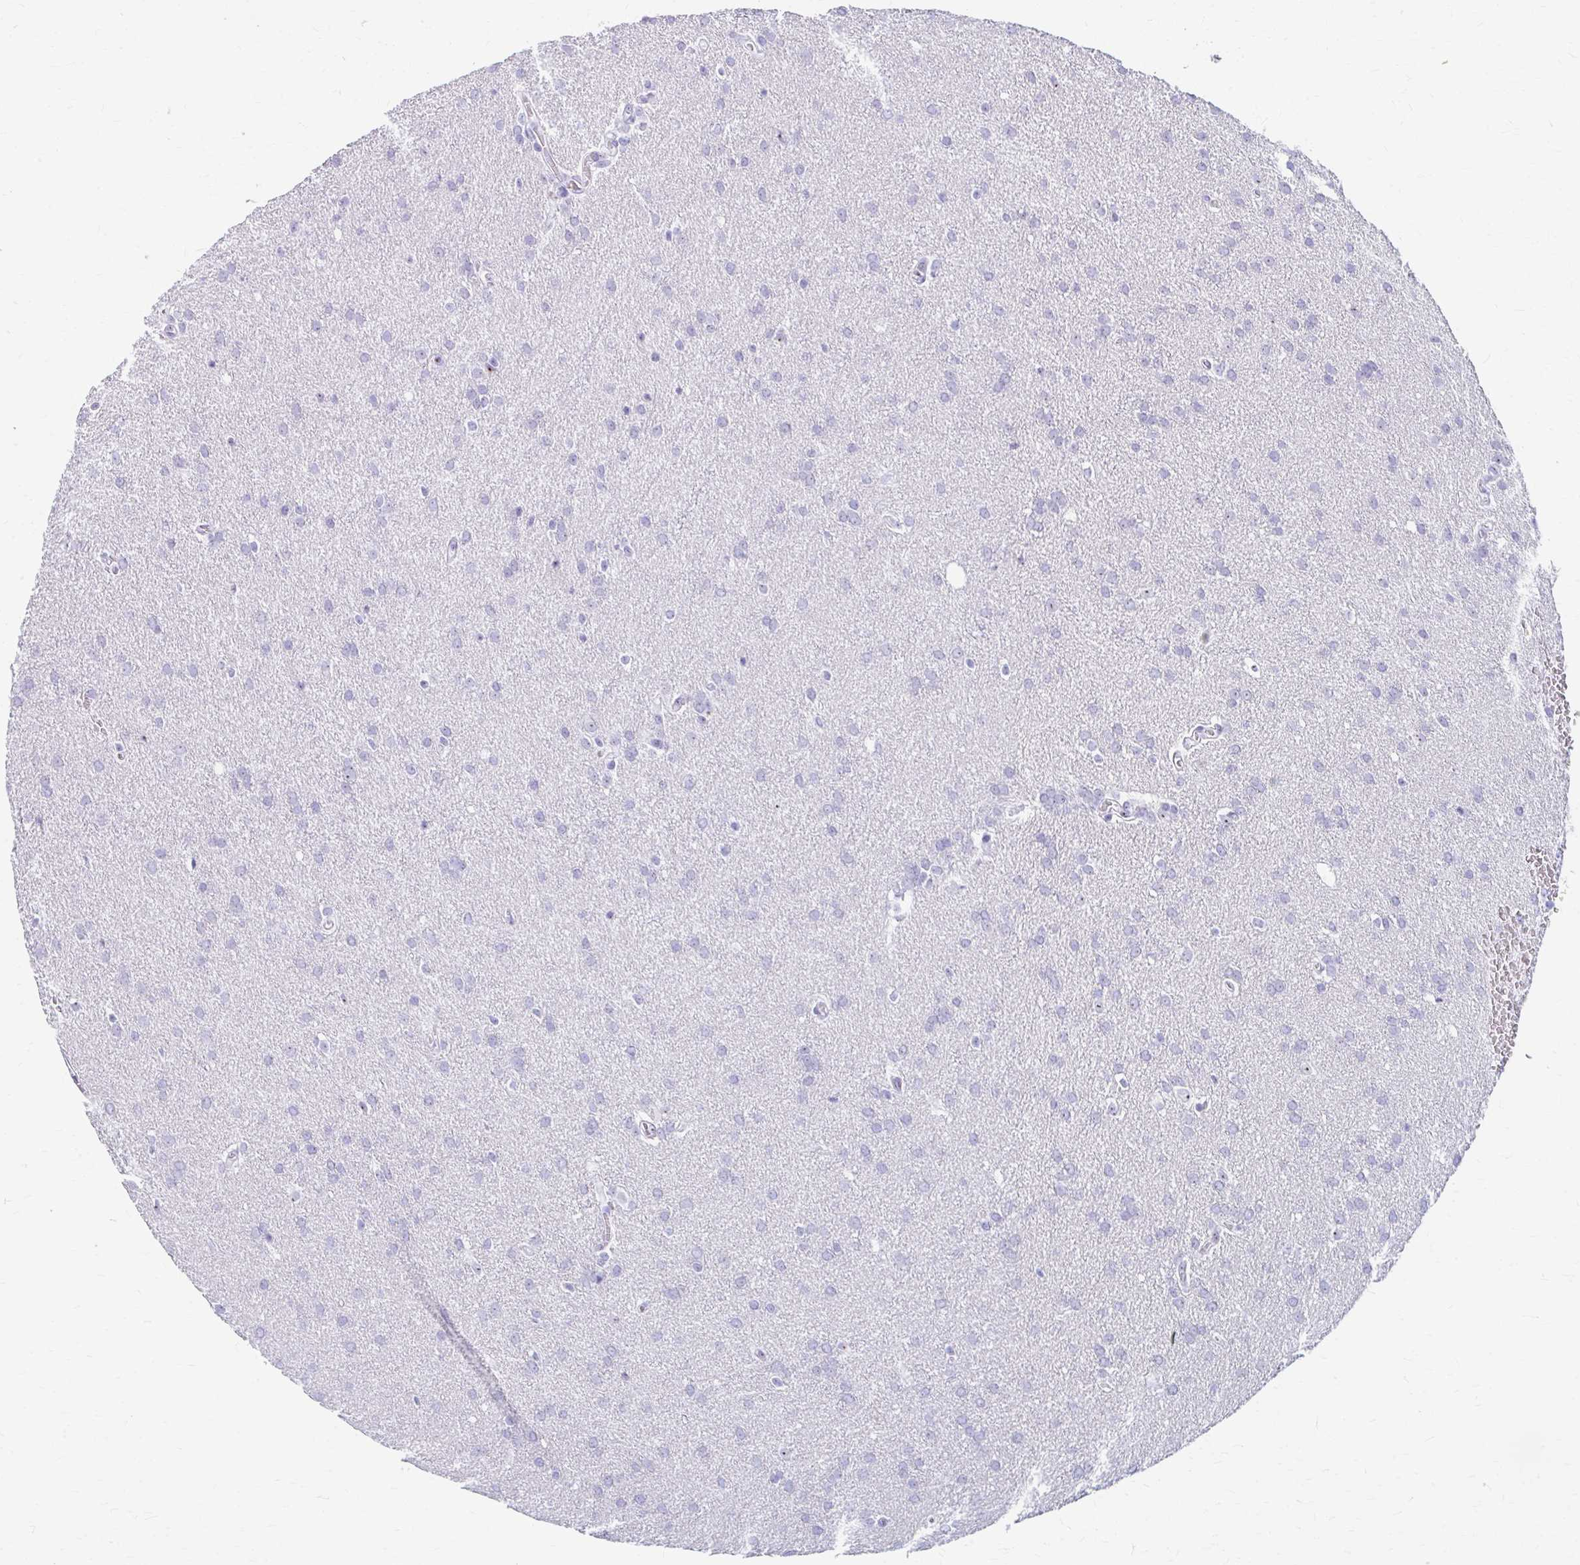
{"staining": {"intensity": "weak", "quantity": "<25%", "location": "nuclear"}, "tissue": "glioma", "cell_type": "Tumor cells", "image_type": "cancer", "snomed": [{"axis": "morphology", "description": "Glioma, malignant, Low grade"}, {"axis": "topography", "description": "Brain"}], "caption": "A high-resolution image shows IHC staining of malignant glioma (low-grade), which shows no significant positivity in tumor cells. (DAB IHC with hematoxylin counter stain).", "gene": "FTSJ3", "patient": {"sex": "female", "age": 33}}